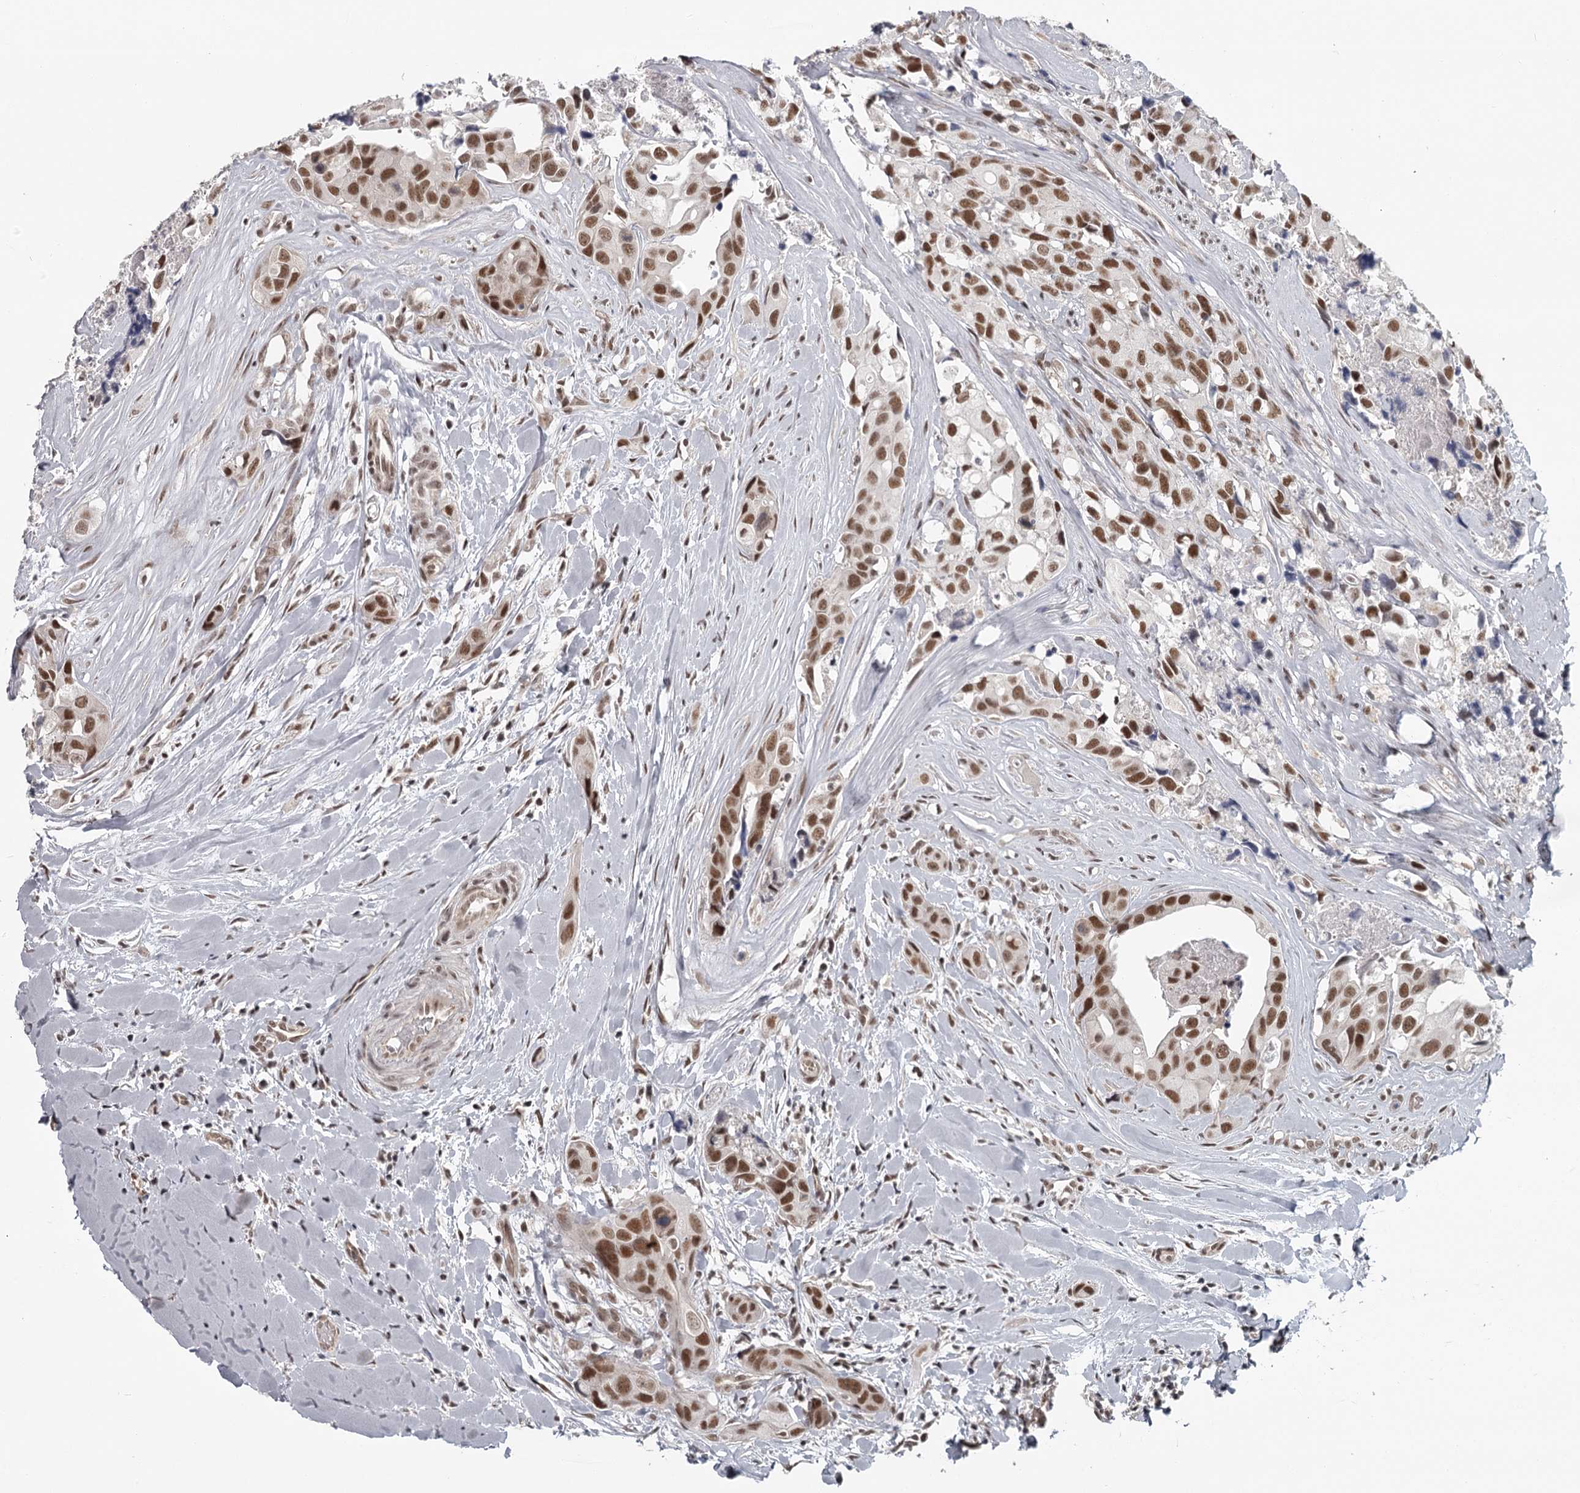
{"staining": {"intensity": "moderate", "quantity": ">75%", "location": "nuclear"}, "tissue": "head and neck cancer", "cell_type": "Tumor cells", "image_type": "cancer", "snomed": [{"axis": "morphology", "description": "Adenocarcinoma, NOS"}, {"axis": "morphology", "description": "Adenocarcinoma, metastatic, NOS"}, {"axis": "topography", "description": "Head-Neck"}], "caption": "The histopathology image exhibits immunohistochemical staining of head and neck cancer (adenocarcinoma). There is moderate nuclear staining is seen in approximately >75% of tumor cells.", "gene": "FAM13C", "patient": {"sex": "male", "age": 75}}